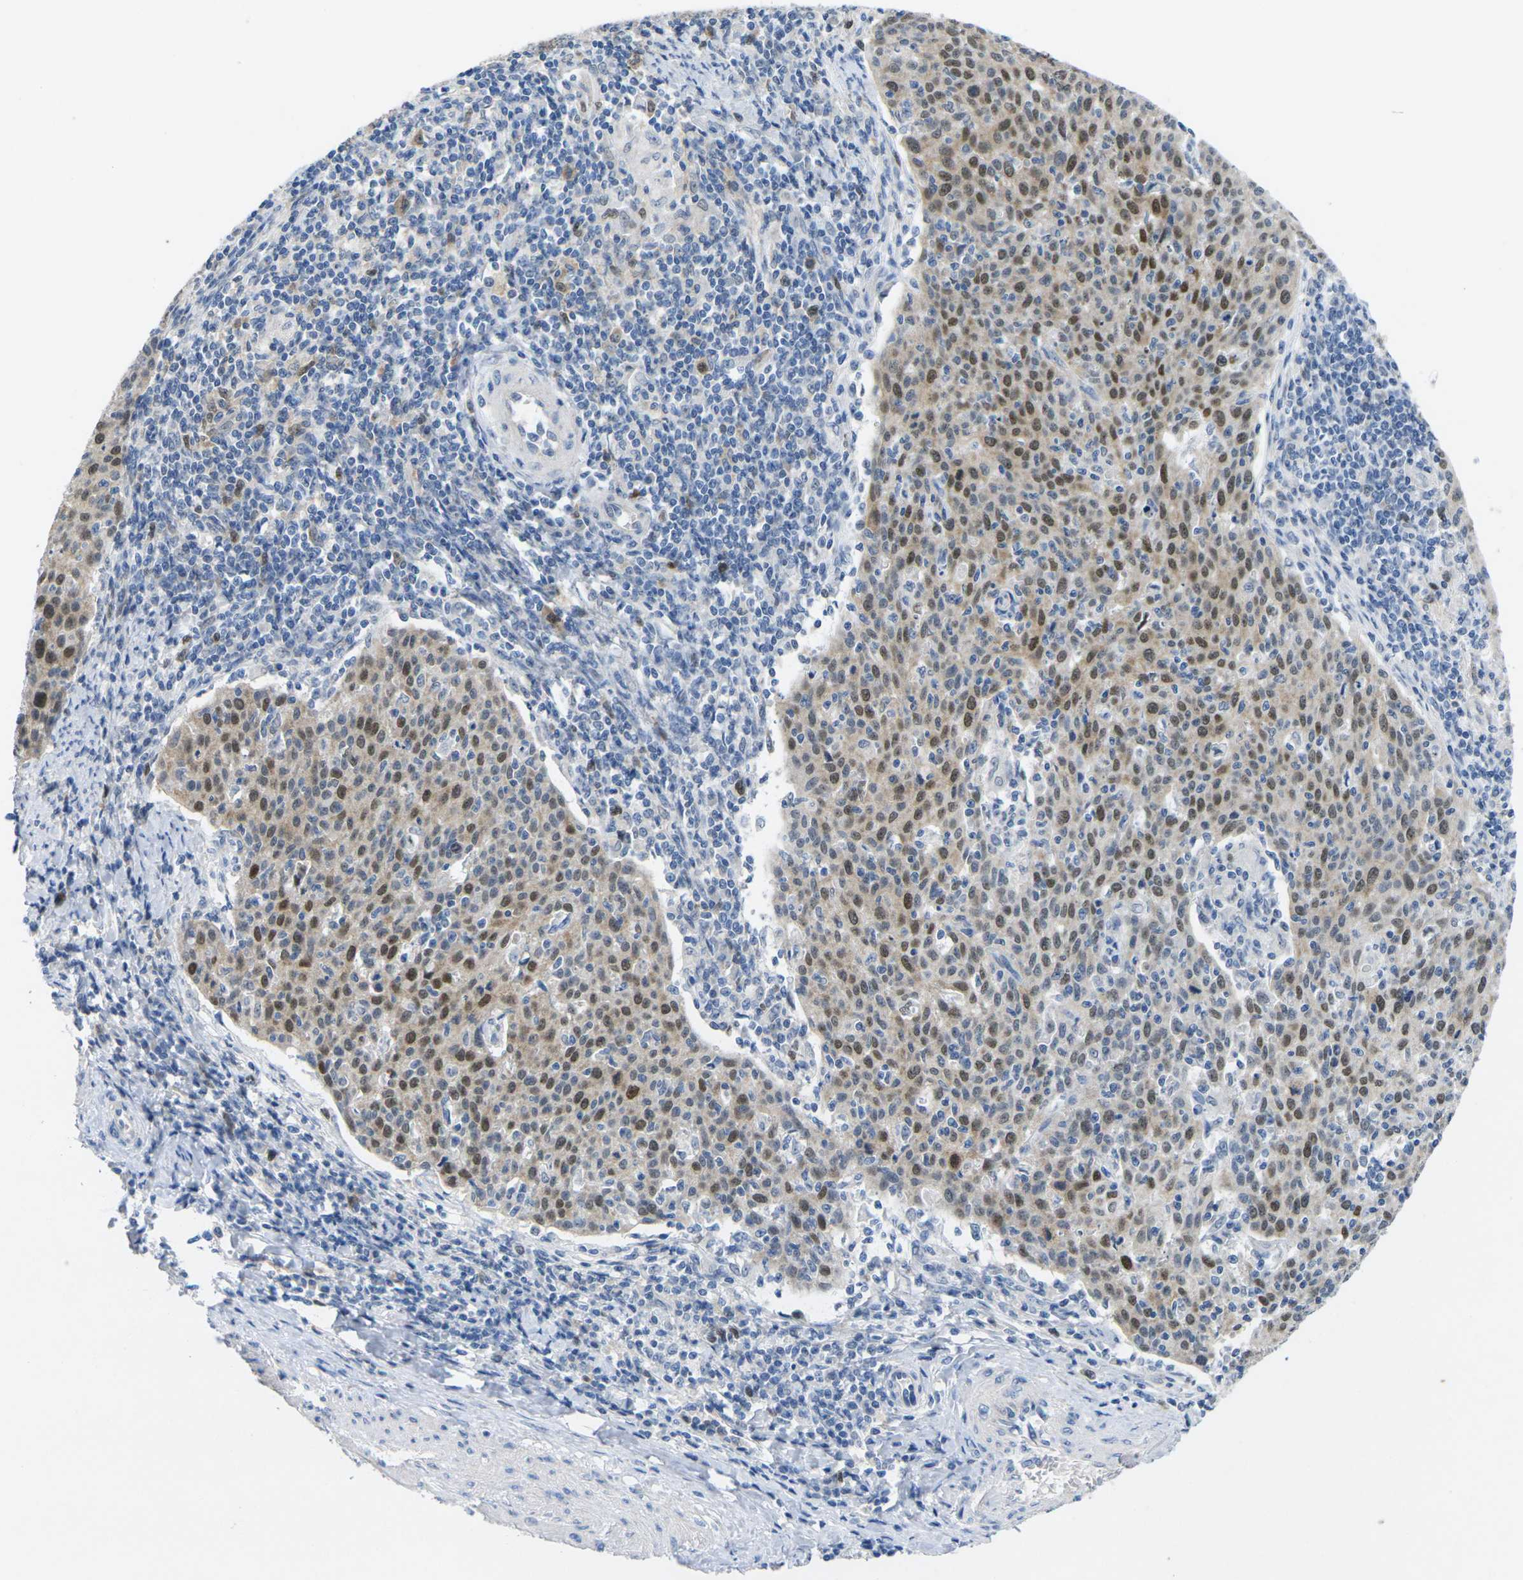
{"staining": {"intensity": "moderate", "quantity": "25%-75%", "location": "nuclear"}, "tissue": "cervical cancer", "cell_type": "Tumor cells", "image_type": "cancer", "snomed": [{"axis": "morphology", "description": "Squamous cell carcinoma, NOS"}, {"axis": "topography", "description": "Cervix"}], "caption": "DAB (3,3'-diaminobenzidine) immunohistochemical staining of human cervical squamous cell carcinoma exhibits moderate nuclear protein expression in approximately 25%-75% of tumor cells.", "gene": "CDK2", "patient": {"sex": "female", "age": 38}}